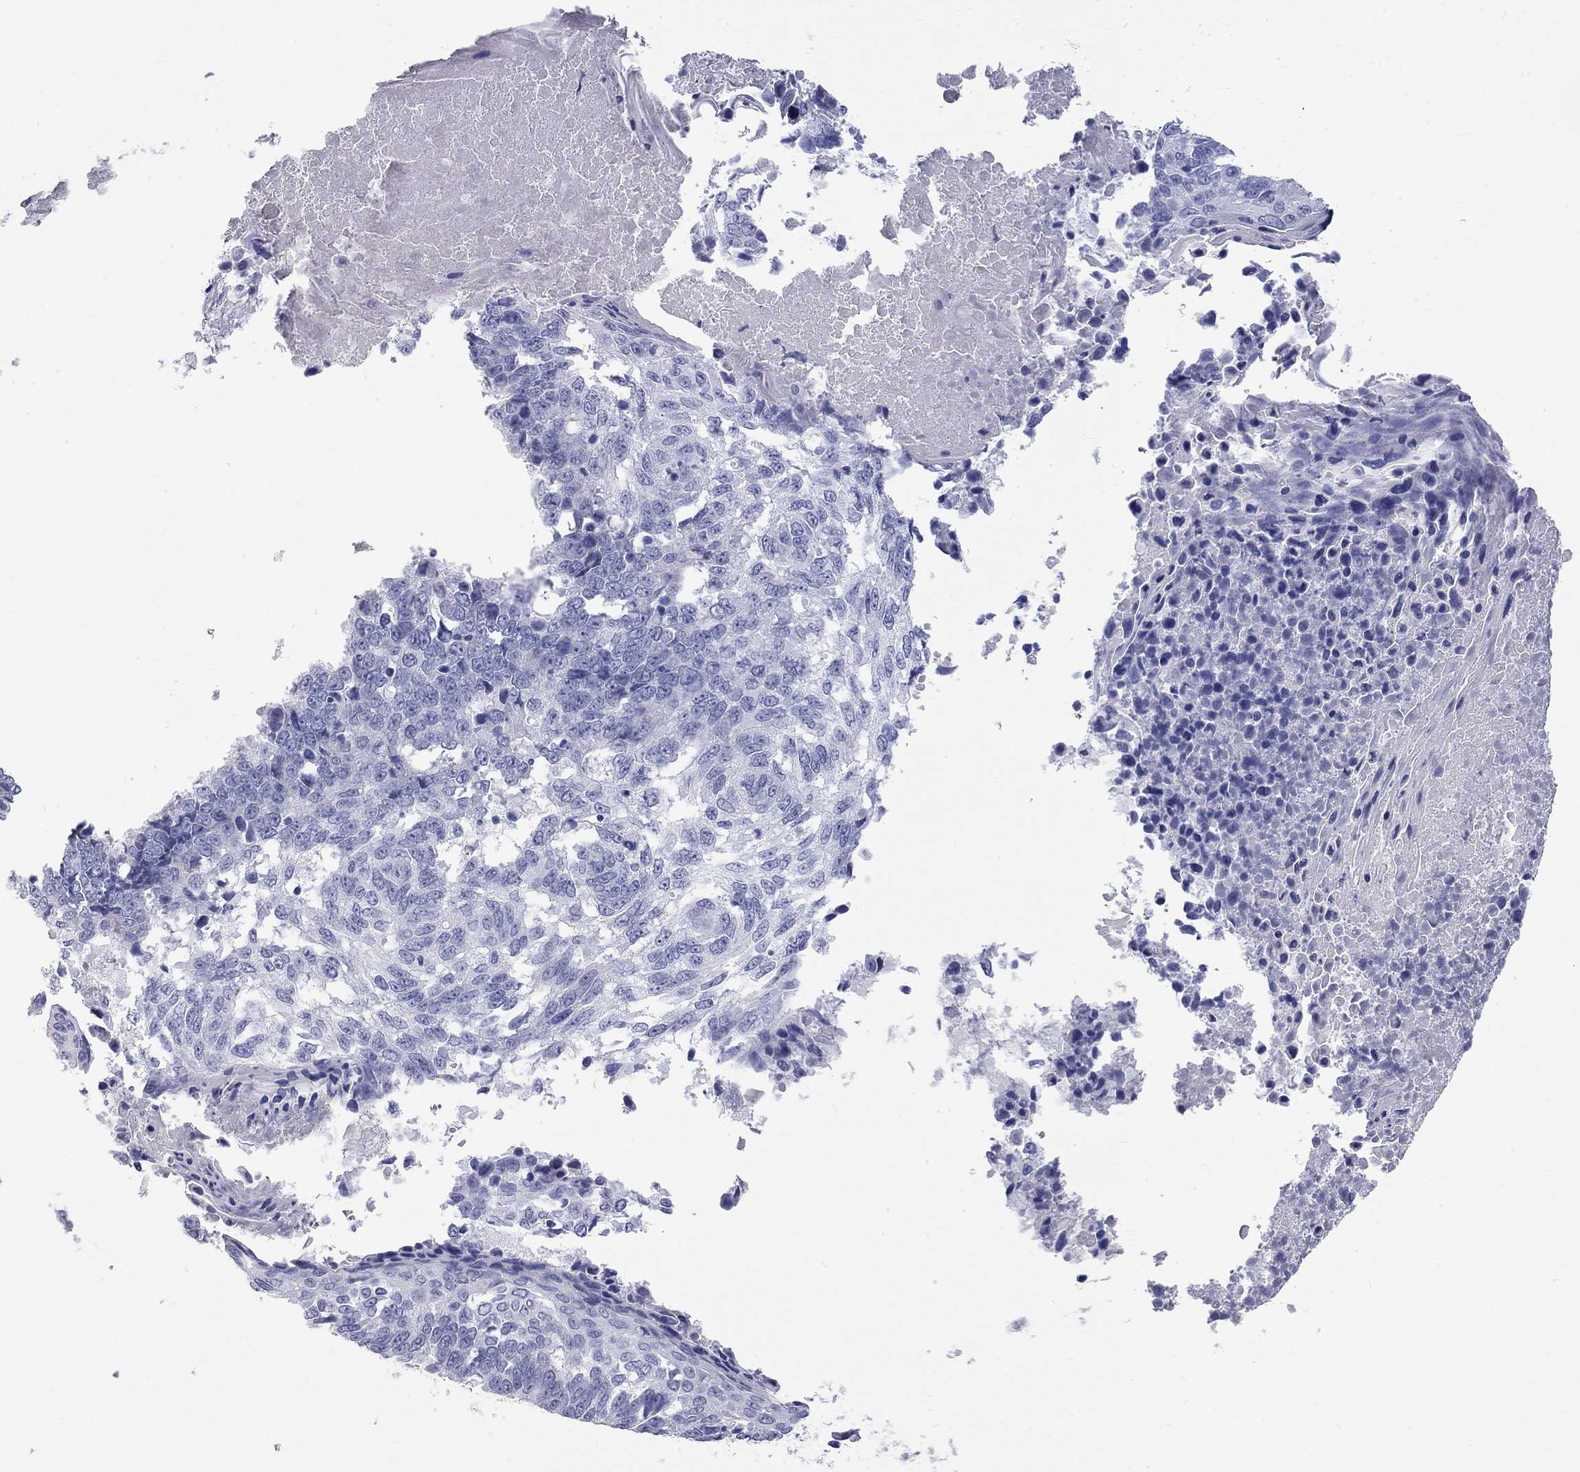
{"staining": {"intensity": "negative", "quantity": "none", "location": "none"}, "tissue": "lung cancer", "cell_type": "Tumor cells", "image_type": "cancer", "snomed": [{"axis": "morphology", "description": "Squamous cell carcinoma, NOS"}, {"axis": "topography", "description": "Lung"}], "caption": "High magnification brightfield microscopy of lung squamous cell carcinoma stained with DAB (brown) and counterstained with hematoxylin (blue): tumor cells show no significant staining. (DAB immunohistochemistry, high magnification).", "gene": "PHOX2B", "patient": {"sex": "male", "age": 73}}